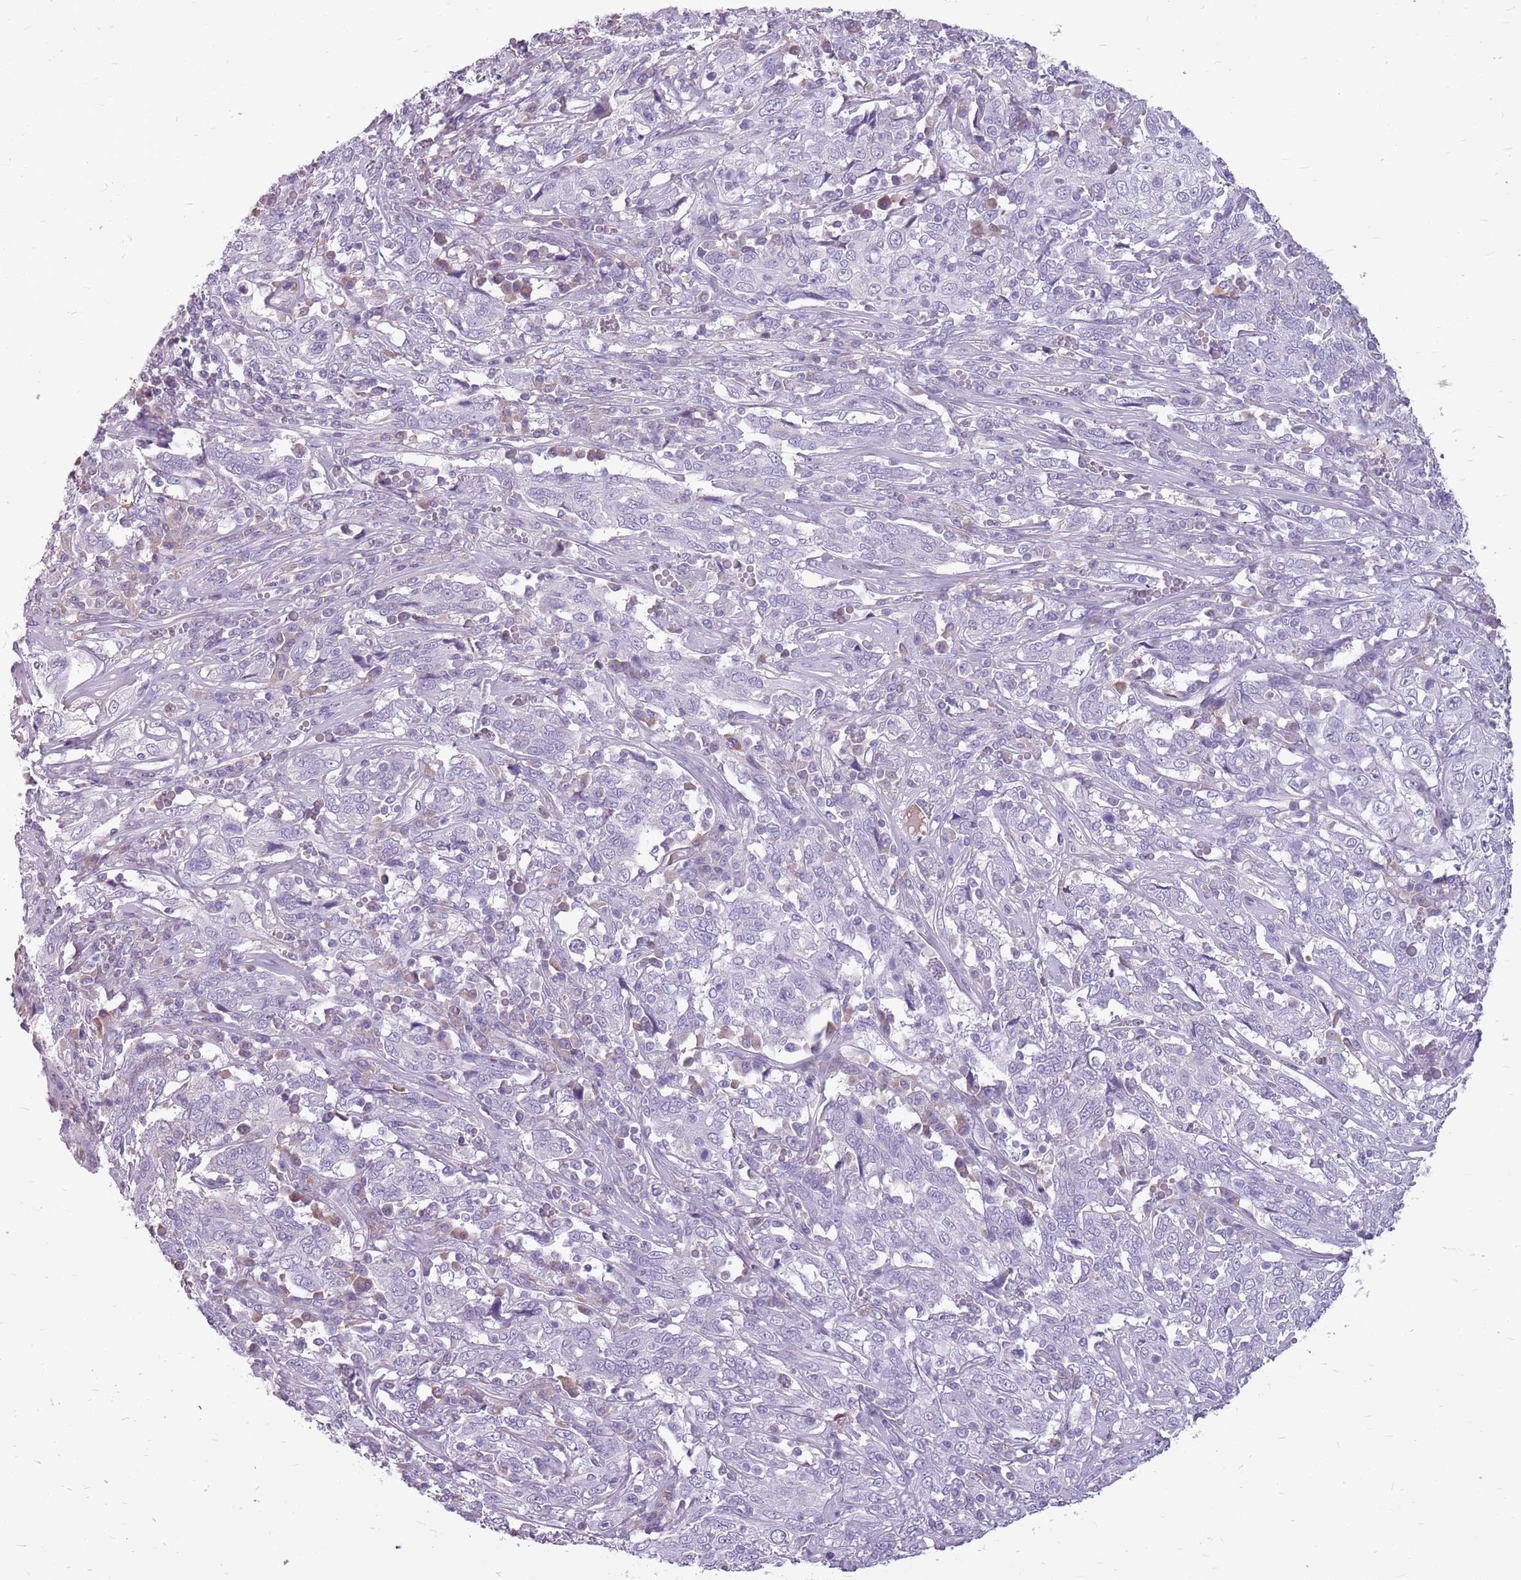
{"staining": {"intensity": "negative", "quantity": "none", "location": "none"}, "tissue": "cervical cancer", "cell_type": "Tumor cells", "image_type": "cancer", "snomed": [{"axis": "morphology", "description": "Squamous cell carcinoma, NOS"}, {"axis": "topography", "description": "Cervix"}], "caption": "This photomicrograph is of cervical cancer stained with IHC to label a protein in brown with the nuclei are counter-stained blue. There is no expression in tumor cells. (DAB (3,3'-diaminobenzidine) immunohistochemistry with hematoxylin counter stain).", "gene": "ZNF425", "patient": {"sex": "female", "age": 46}}